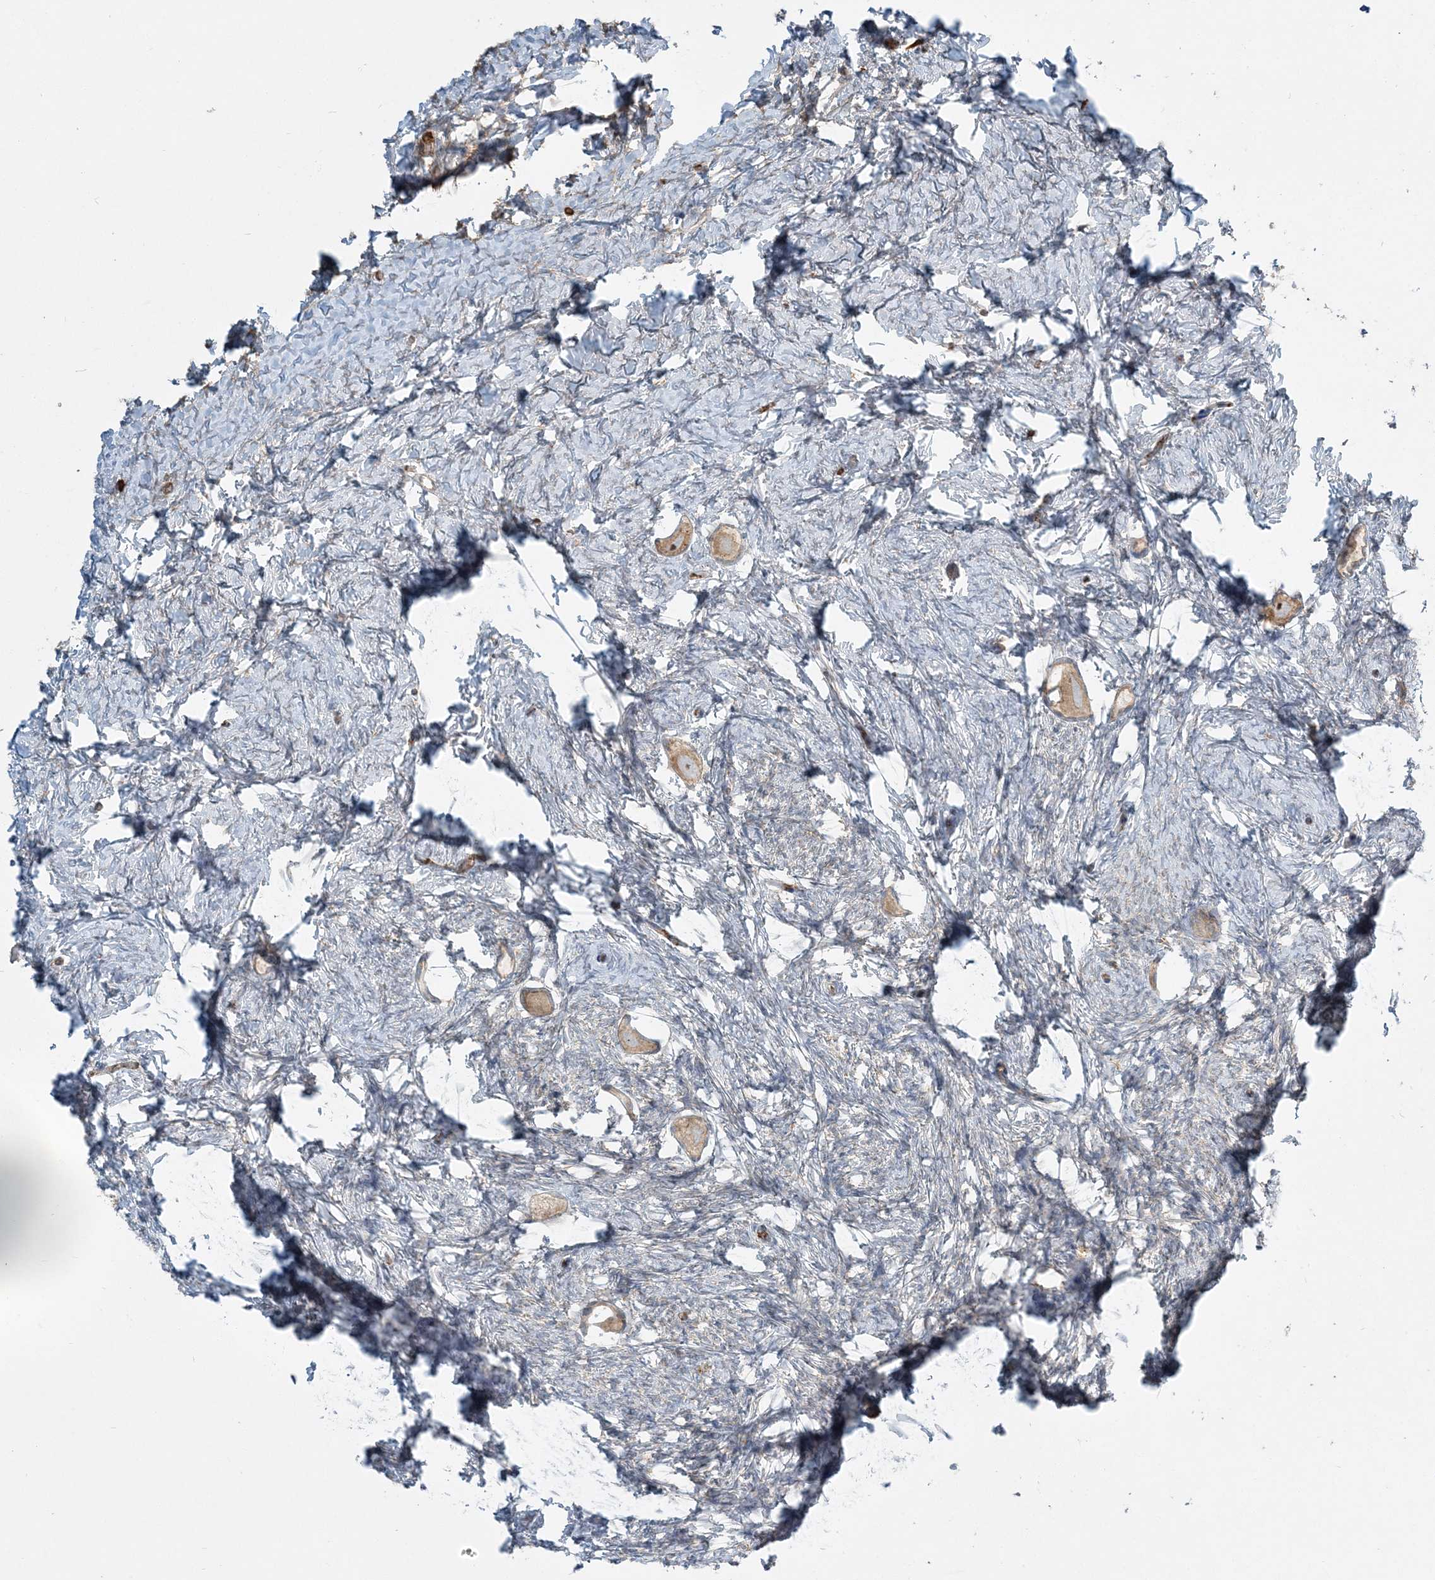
{"staining": {"intensity": "moderate", "quantity": ">75%", "location": "cytoplasmic/membranous,nuclear"}, "tissue": "ovary", "cell_type": "Follicle cells", "image_type": "normal", "snomed": [{"axis": "morphology", "description": "Normal tissue, NOS"}, {"axis": "topography", "description": "Ovary"}], "caption": "Immunohistochemical staining of benign human ovary demonstrates moderate cytoplasmic/membranous,nuclear protein staining in about >75% of follicle cells. (DAB (3,3'-diaminobenzidine) IHC, brown staining for protein, blue staining for nuclei).", "gene": "AP1AR", "patient": {"sex": "female", "age": 27}}